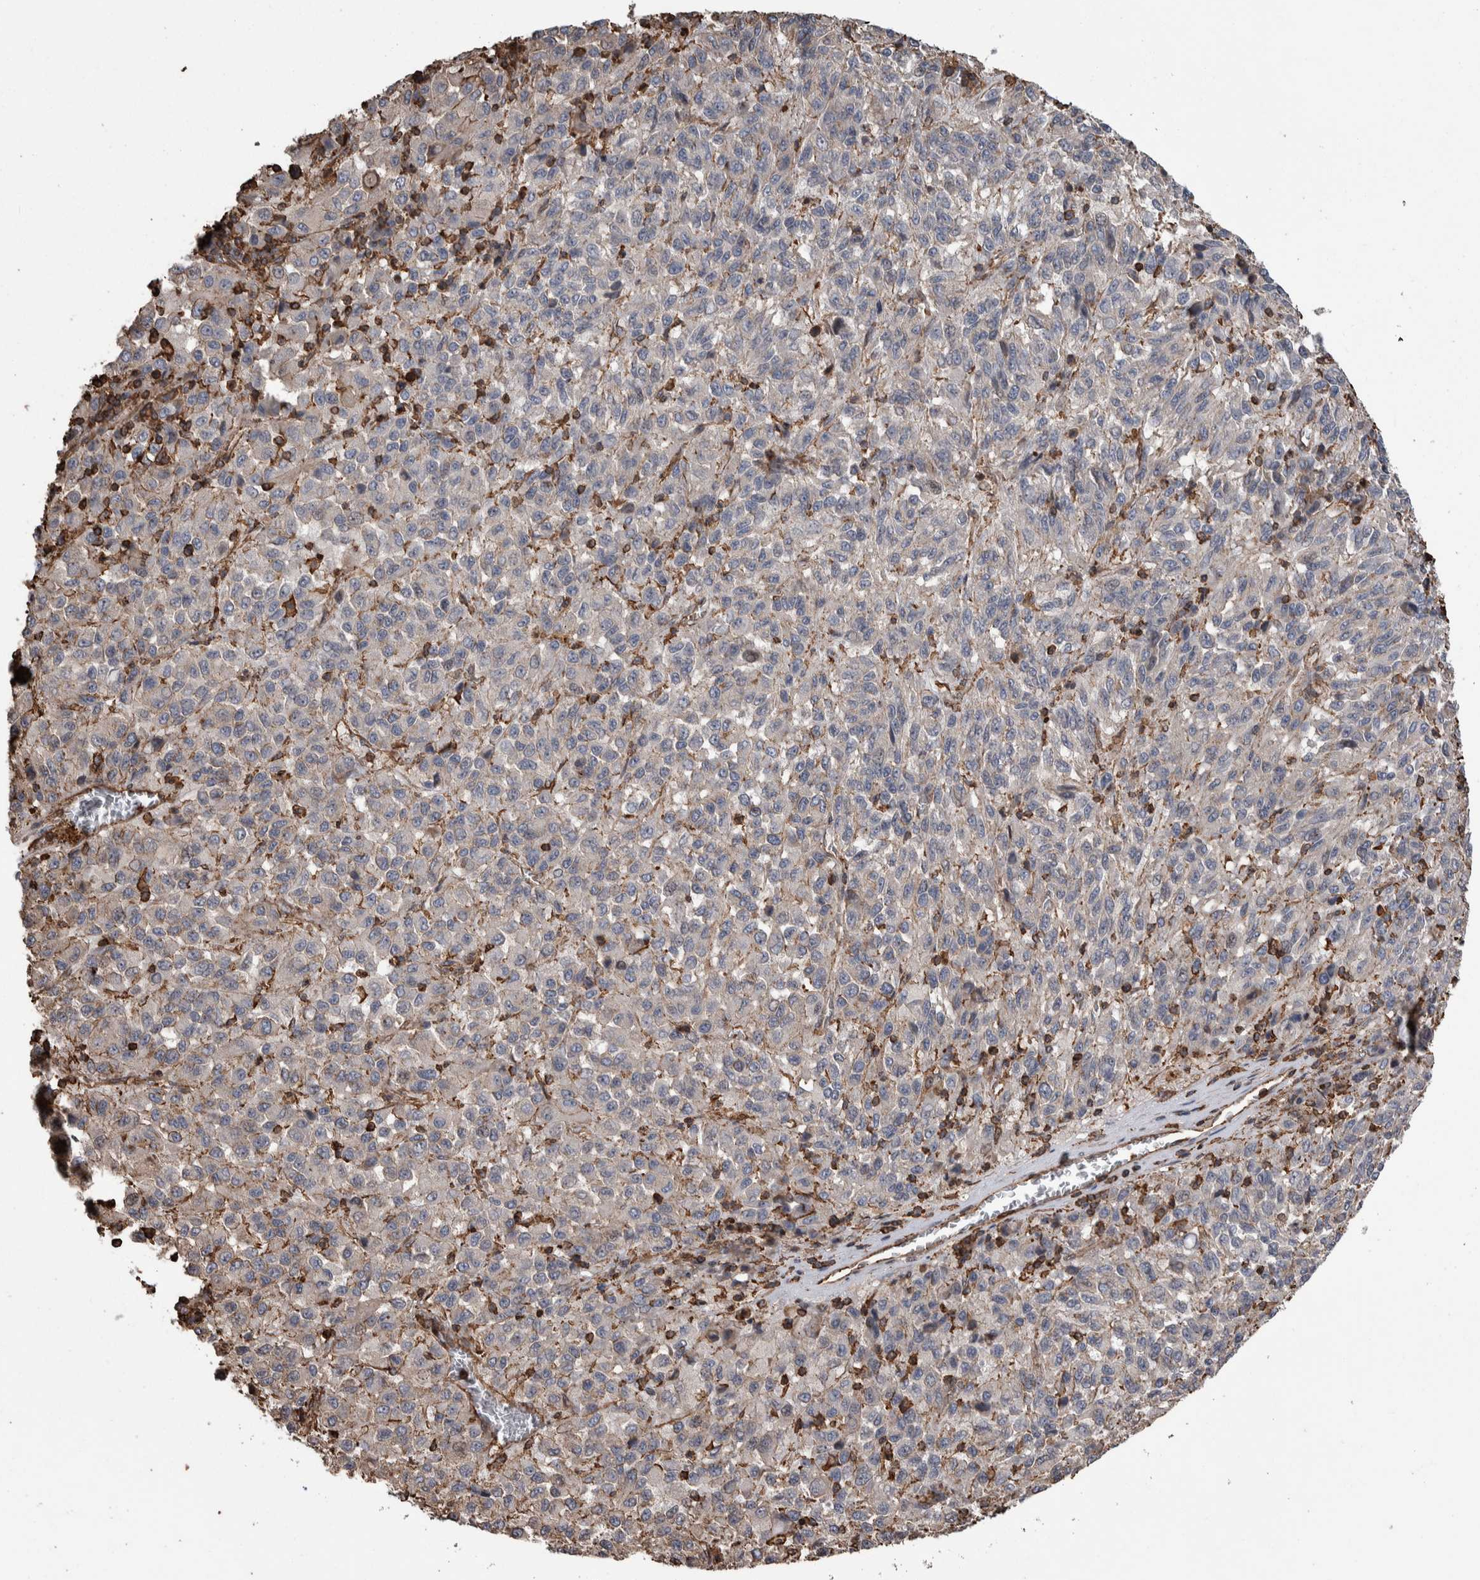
{"staining": {"intensity": "negative", "quantity": "none", "location": "none"}, "tissue": "skin cancer", "cell_type": "Tumor cells", "image_type": "cancer", "snomed": [{"axis": "morphology", "description": "Squamous cell carcinoma, NOS"}, {"axis": "topography", "description": "Skin"}], "caption": "The image exhibits no significant staining in tumor cells of squamous cell carcinoma (skin).", "gene": "ENPP2", "patient": {"sex": "female", "age": 73}}